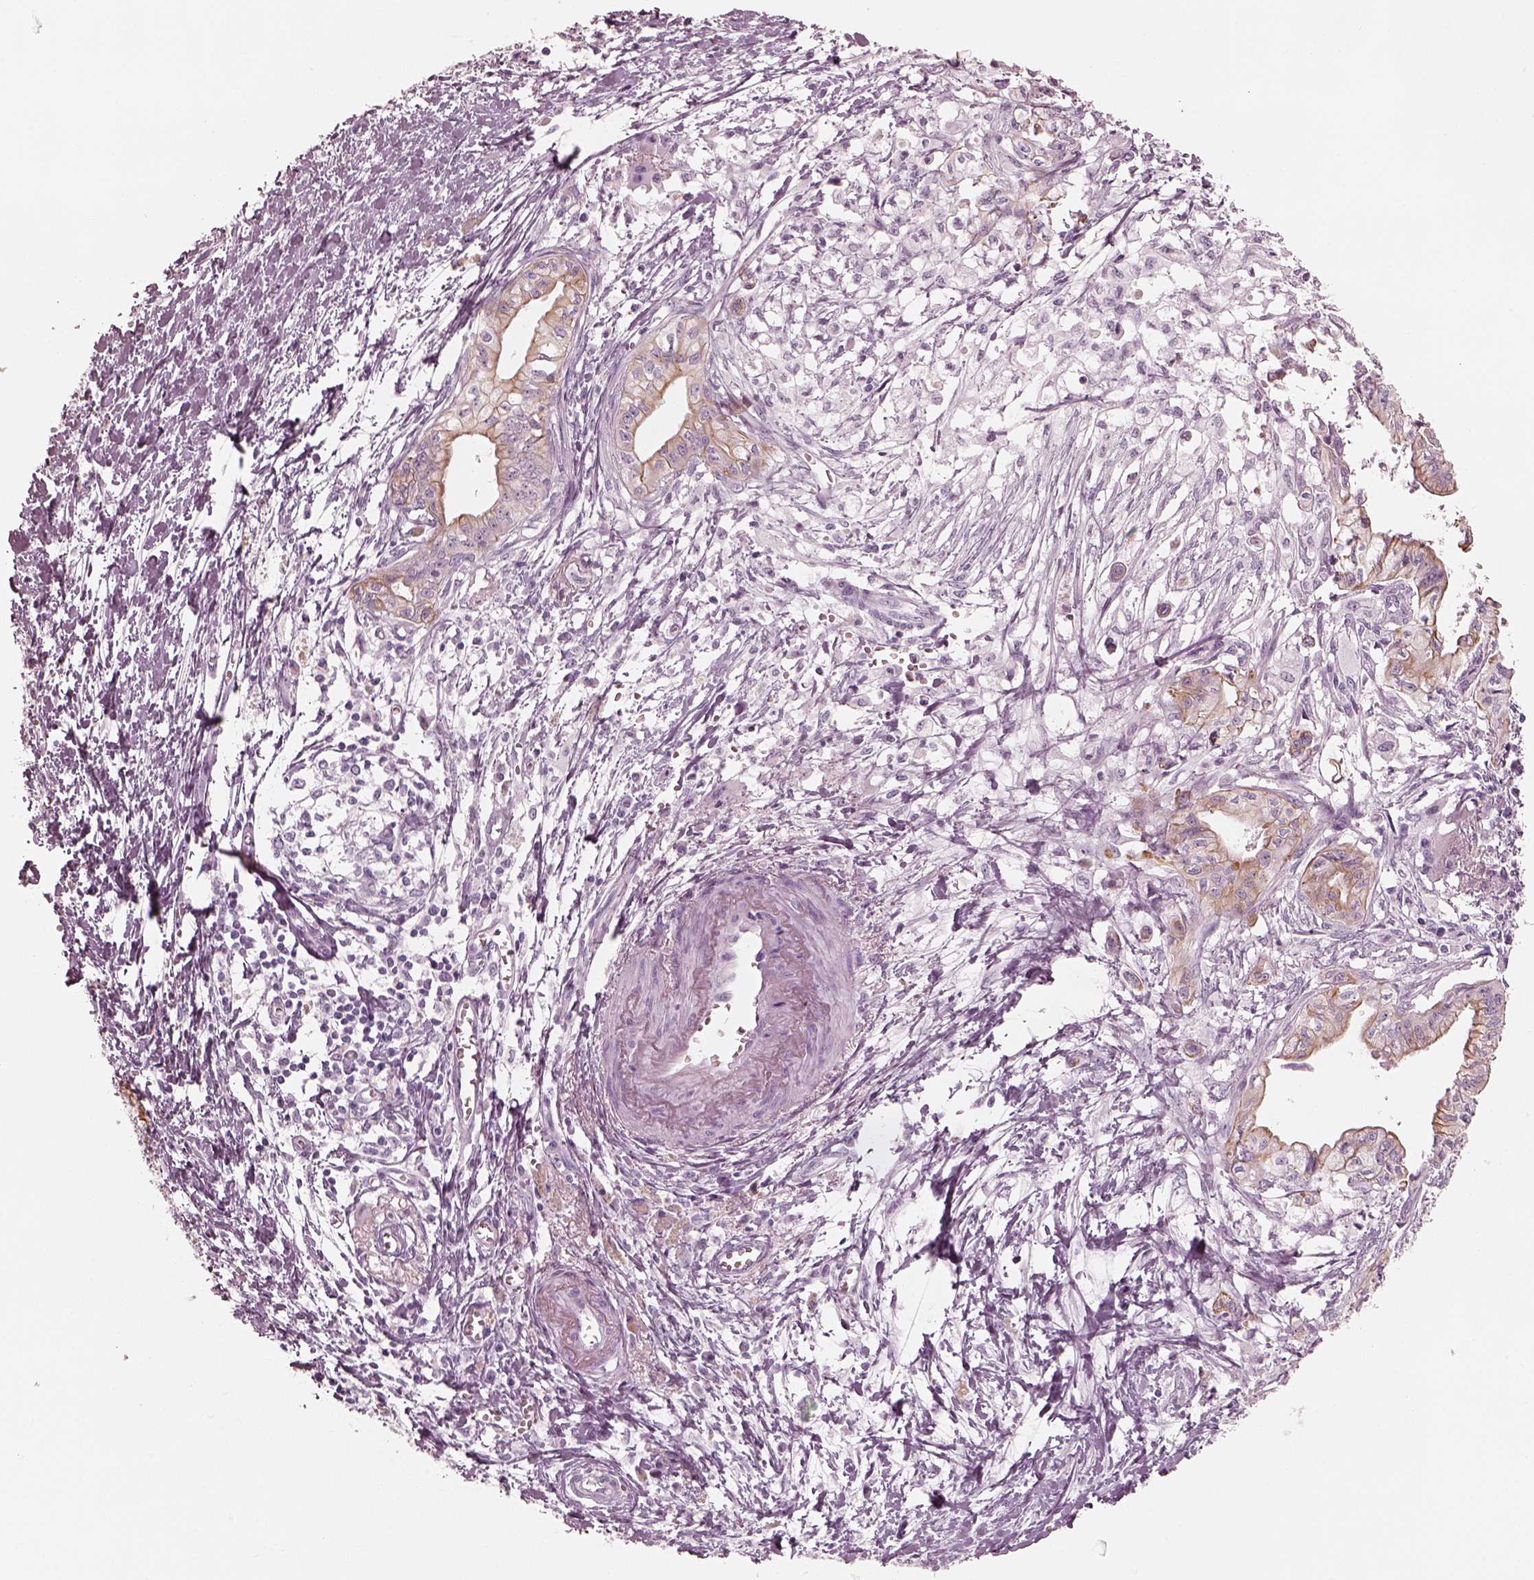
{"staining": {"intensity": "moderate", "quantity": "25%-75%", "location": "cytoplasmic/membranous"}, "tissue": "pancreatic cancer", "cell_type": "Tumor cells", "image_type": "cancer", "snomed": [{"axis": "morphology", "description": "Adenocarcinoma, NOS"}, {"axis": "topography", "description": "Pancreas"}], "caption": "Adenocarcinoma (pancreatic) stained for a protein (brown) displays moderate cytoplasmic/membranous positive expression in approximately 25%-75% of tumor cells.", "gene": "PON3", "patient": {"sex": "female", "age": 61}}